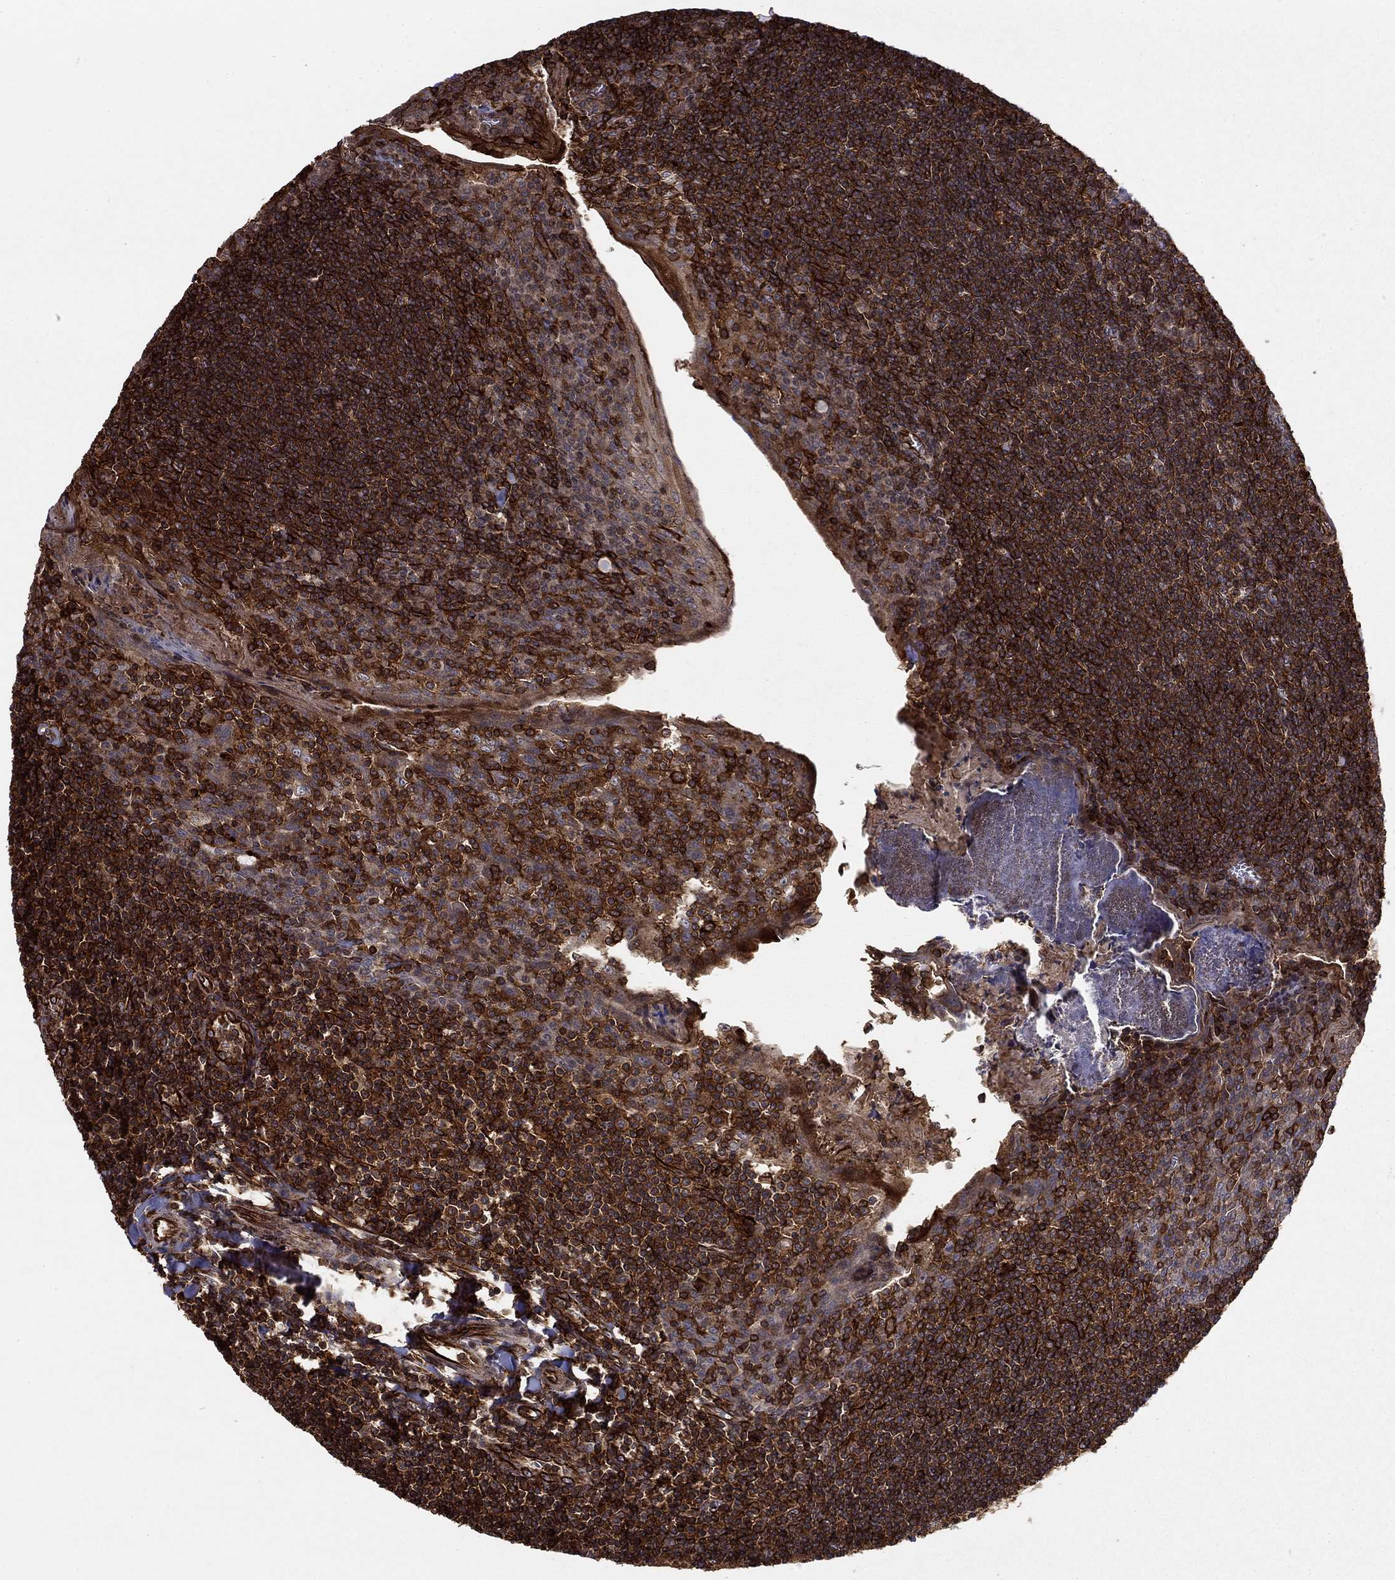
{"staining": {"intensity": "strong", "quantity": ">75%", "location": "cytoplasmic/membranous"}, "tissue": "tonsil", "cell_type": "Germinal center cells", "image_type": "normal", "snomed": [{"axis": "morphology", "description": "Normal tissue, NOS"}, {"axis": "topography", "description": "Tonsil"}], "caption": "Brown immunohistochemical staining in normal human tonsil demonstrates strong cytoplasmic/membranous expression in approximately >75% of germinal center cells.", "gene": "ADM", "patient": {"sex": "female", "age": 12}}